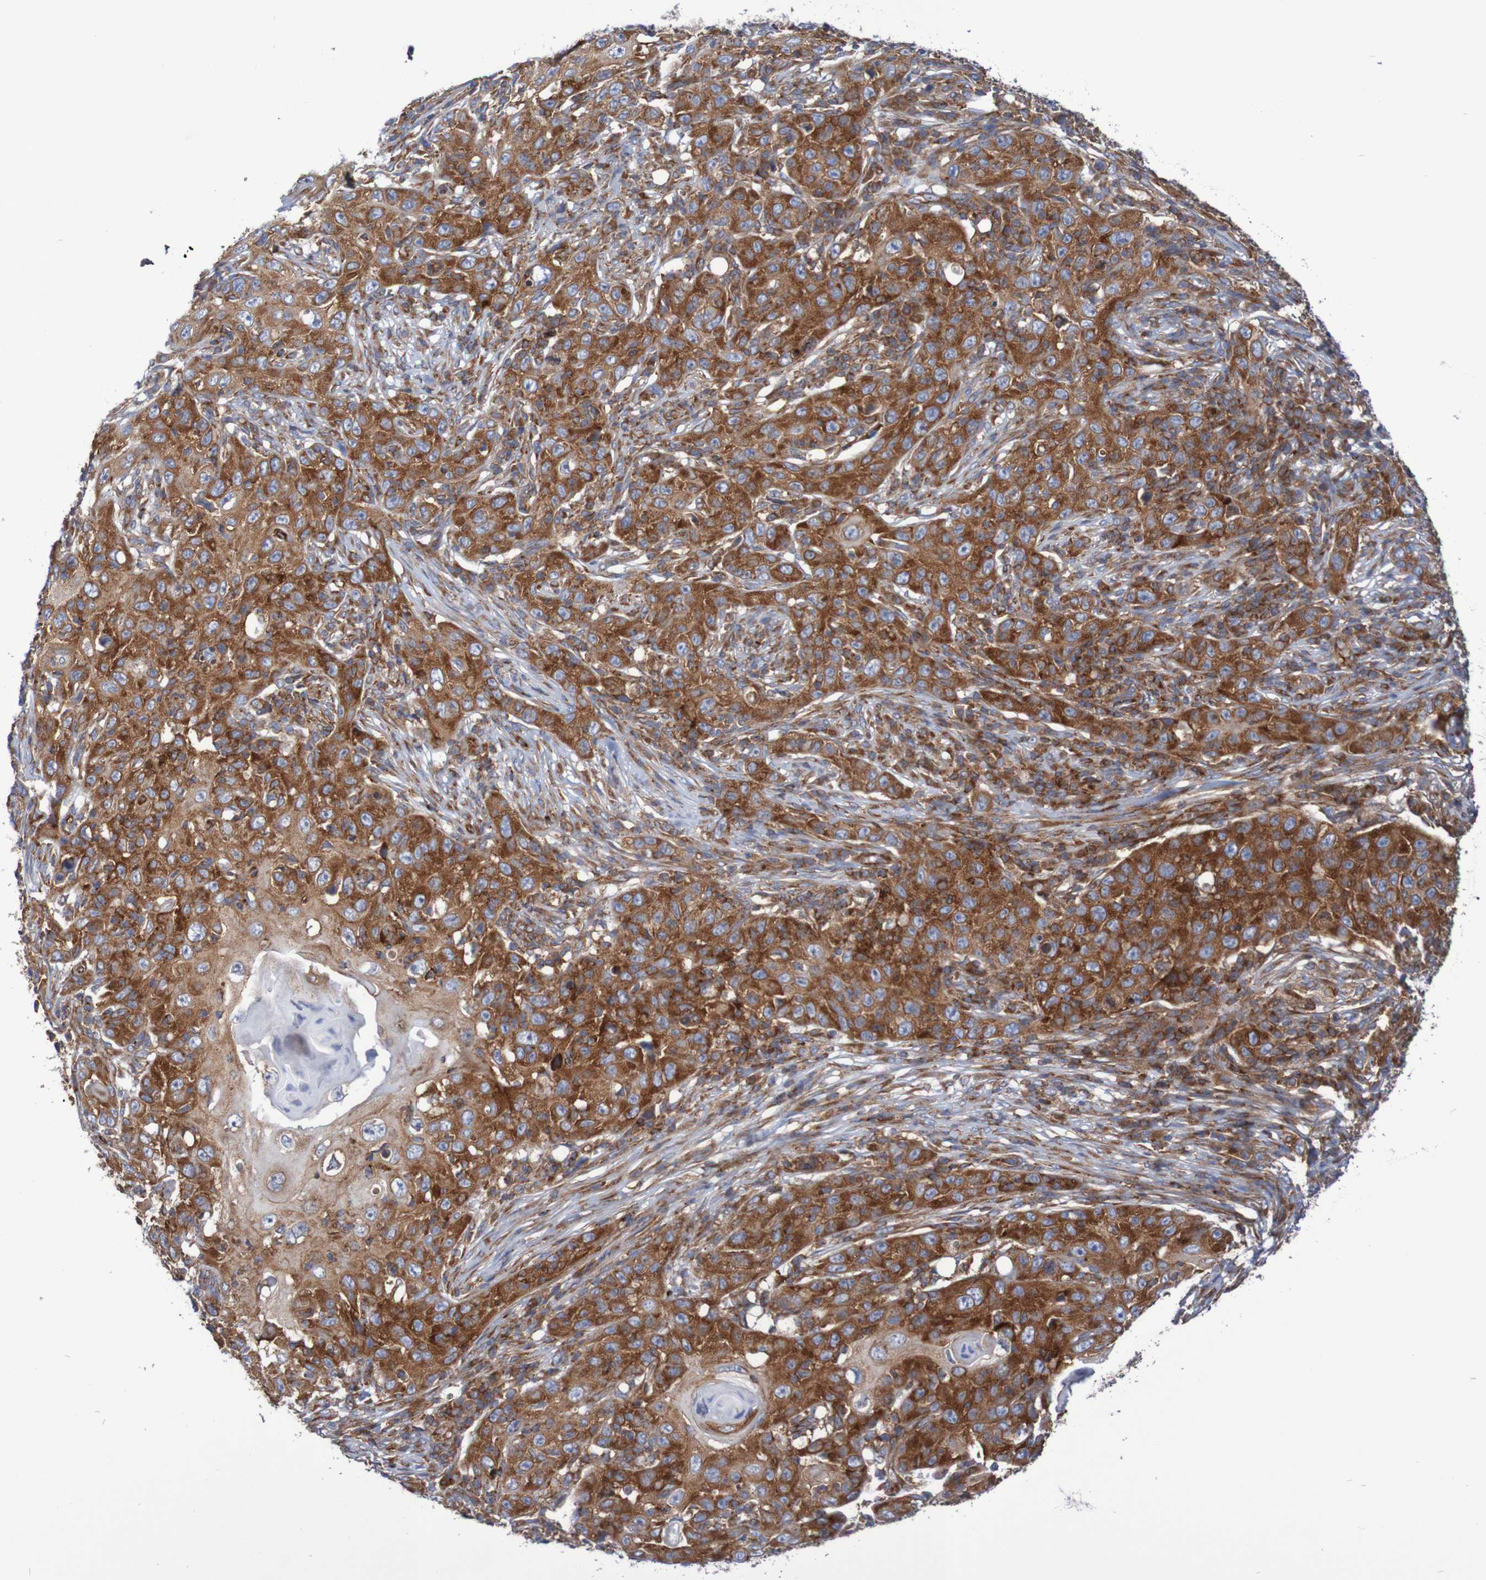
{"staining": {"intensity": "strong", "quantity": ">75%", "location": "cytoplasmic/membranous"}, "tissue": "skin cancer", "cell_type": "Tumor cells", "image_type": "cancer", "snomed": [{"axis": "morphology", "description": "Squamous cell carcinoma, NOS"}, {"axis": "topography", "description": "Skin"}], "caption": "Immunohistochemical staining of skin cancer displays strong cytoplasmic/membranous protein positivity in approximately >75% of tumor cells.", "gene": "FXR2", "patient": {"sex": "female", "age": 88}}